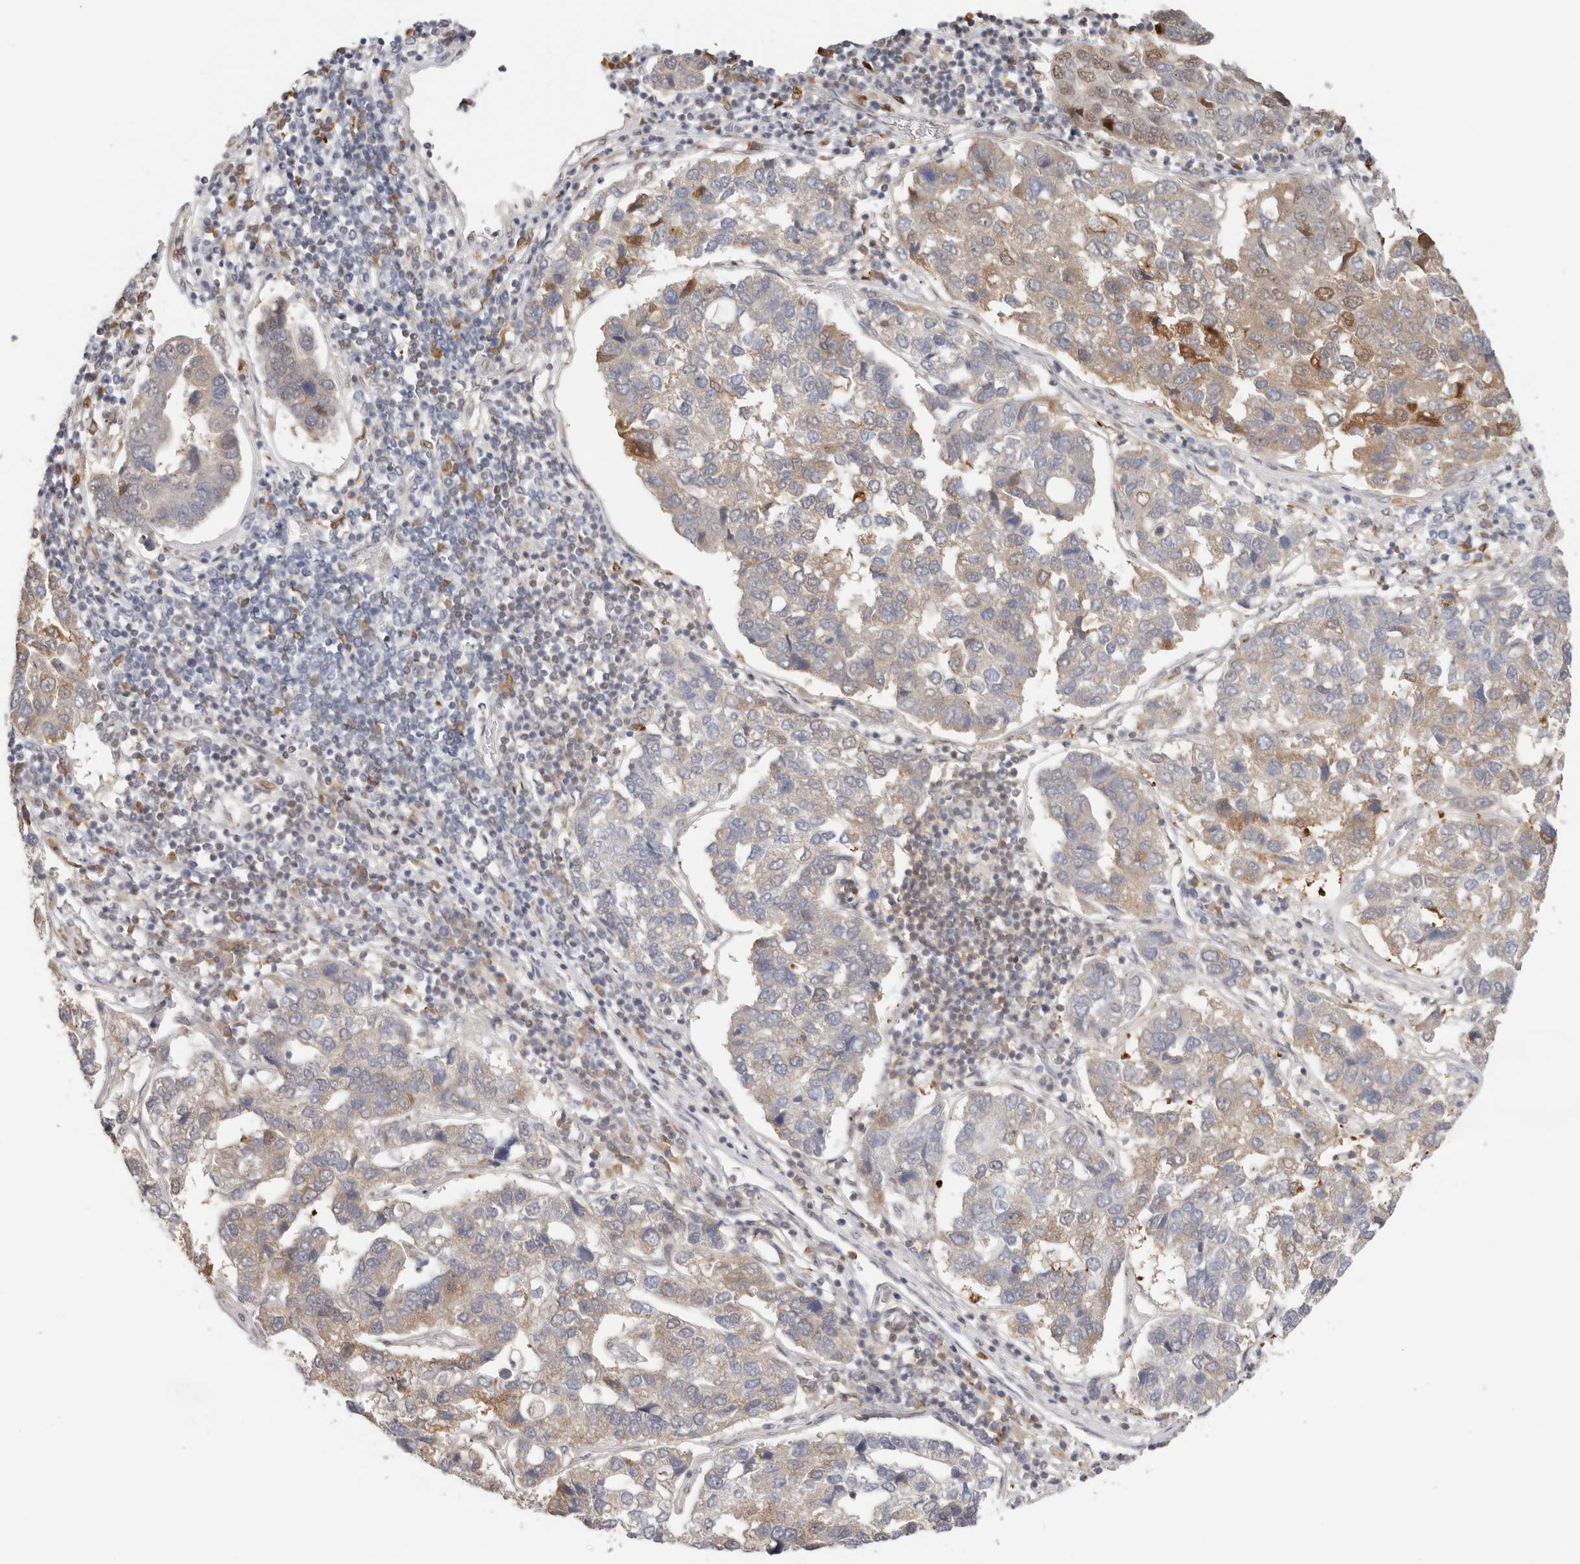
{"staining": {"intensity": "moderate", "quantity": "<25%", "location": "cytoplasmic/membranous,nuclear"}, "tissue": "pancreatic cancer", "cell_type": "Tumor cells", "image_type": "cancer", "snomed": [{"axis": "morphology", "description": "Adenocarcinoma, NOS"}, {"axis": "topography", "description": "Pancreas"}], "caption": "An immunohistochemistry photomicrograph of neoplastic tissue is shown. Protein staining in brown highlights moderate cytoplasmic/membranous and nuclear positivity in pancreatic cancer (adenocarcinoma) within tumor cells. (brown staining indicates protein expression, while blue staining denotes nuclei).", "gene": "LARP7", "patient": {"sex": "female", "age": 61}}